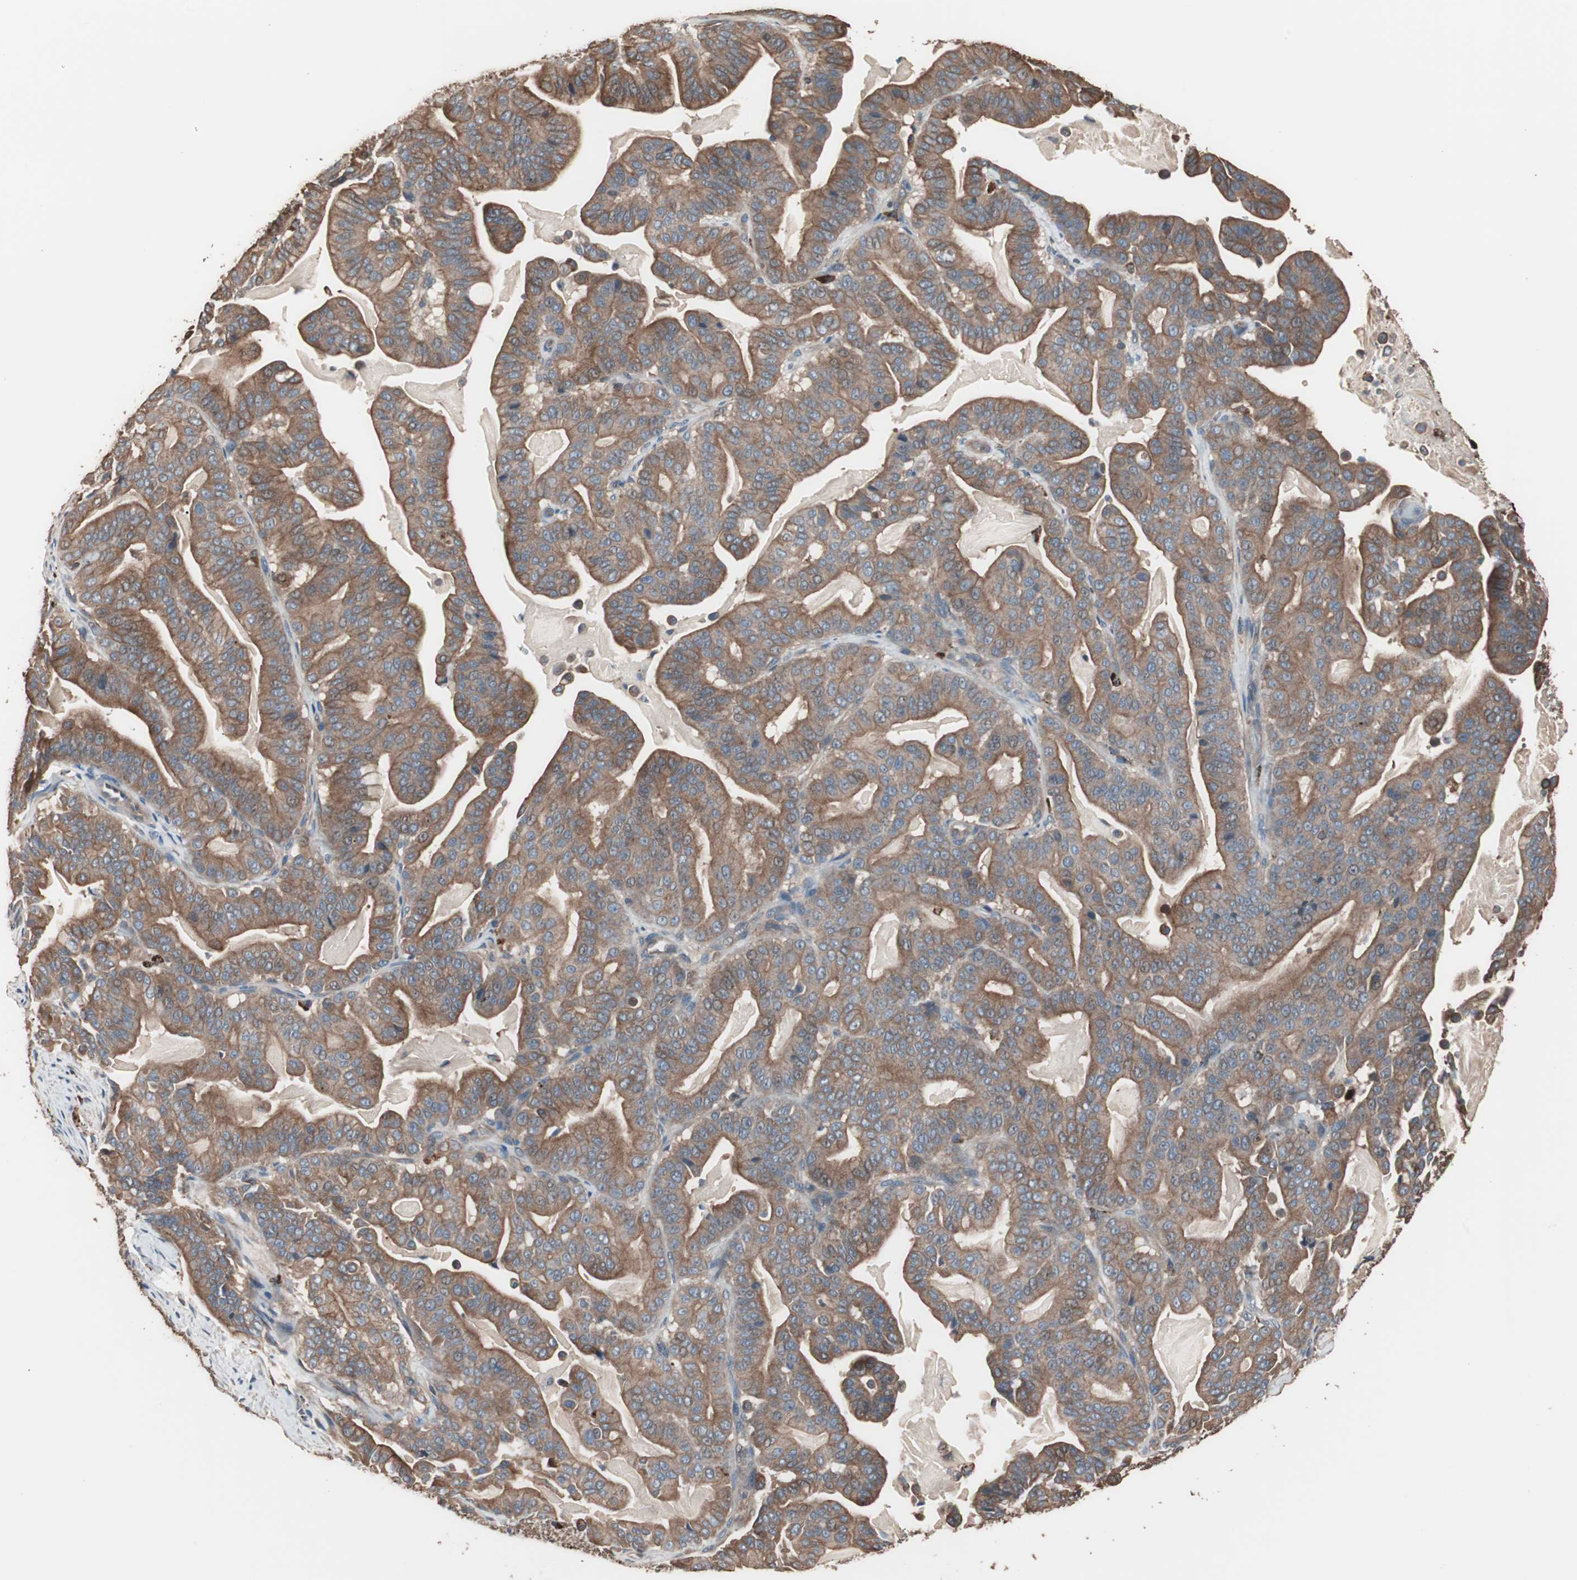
{"staining": {"intensity": "moderate", "quantity": ">75%", "location": "cytoplasmic/membranous"}, "tissue": "pancreatic cancer", "cell_type": "Tumor cells", "image_type": "cancer", "snomed": [{"axis": "morphology", "description": "Adenocarcinoma, NOS"}, {"axis": "topography", "description": "Pancreas"}], "caption": "Pancreatic cancer stained with DAB (3,3'-diaminobenzidine) IHC exhibits medium levels of moderate cytoplasmic/membranous staining in approximately >75% of tumor cells.", "gene": "CCT3", "patient": {"sex": "male", "age": 63}}